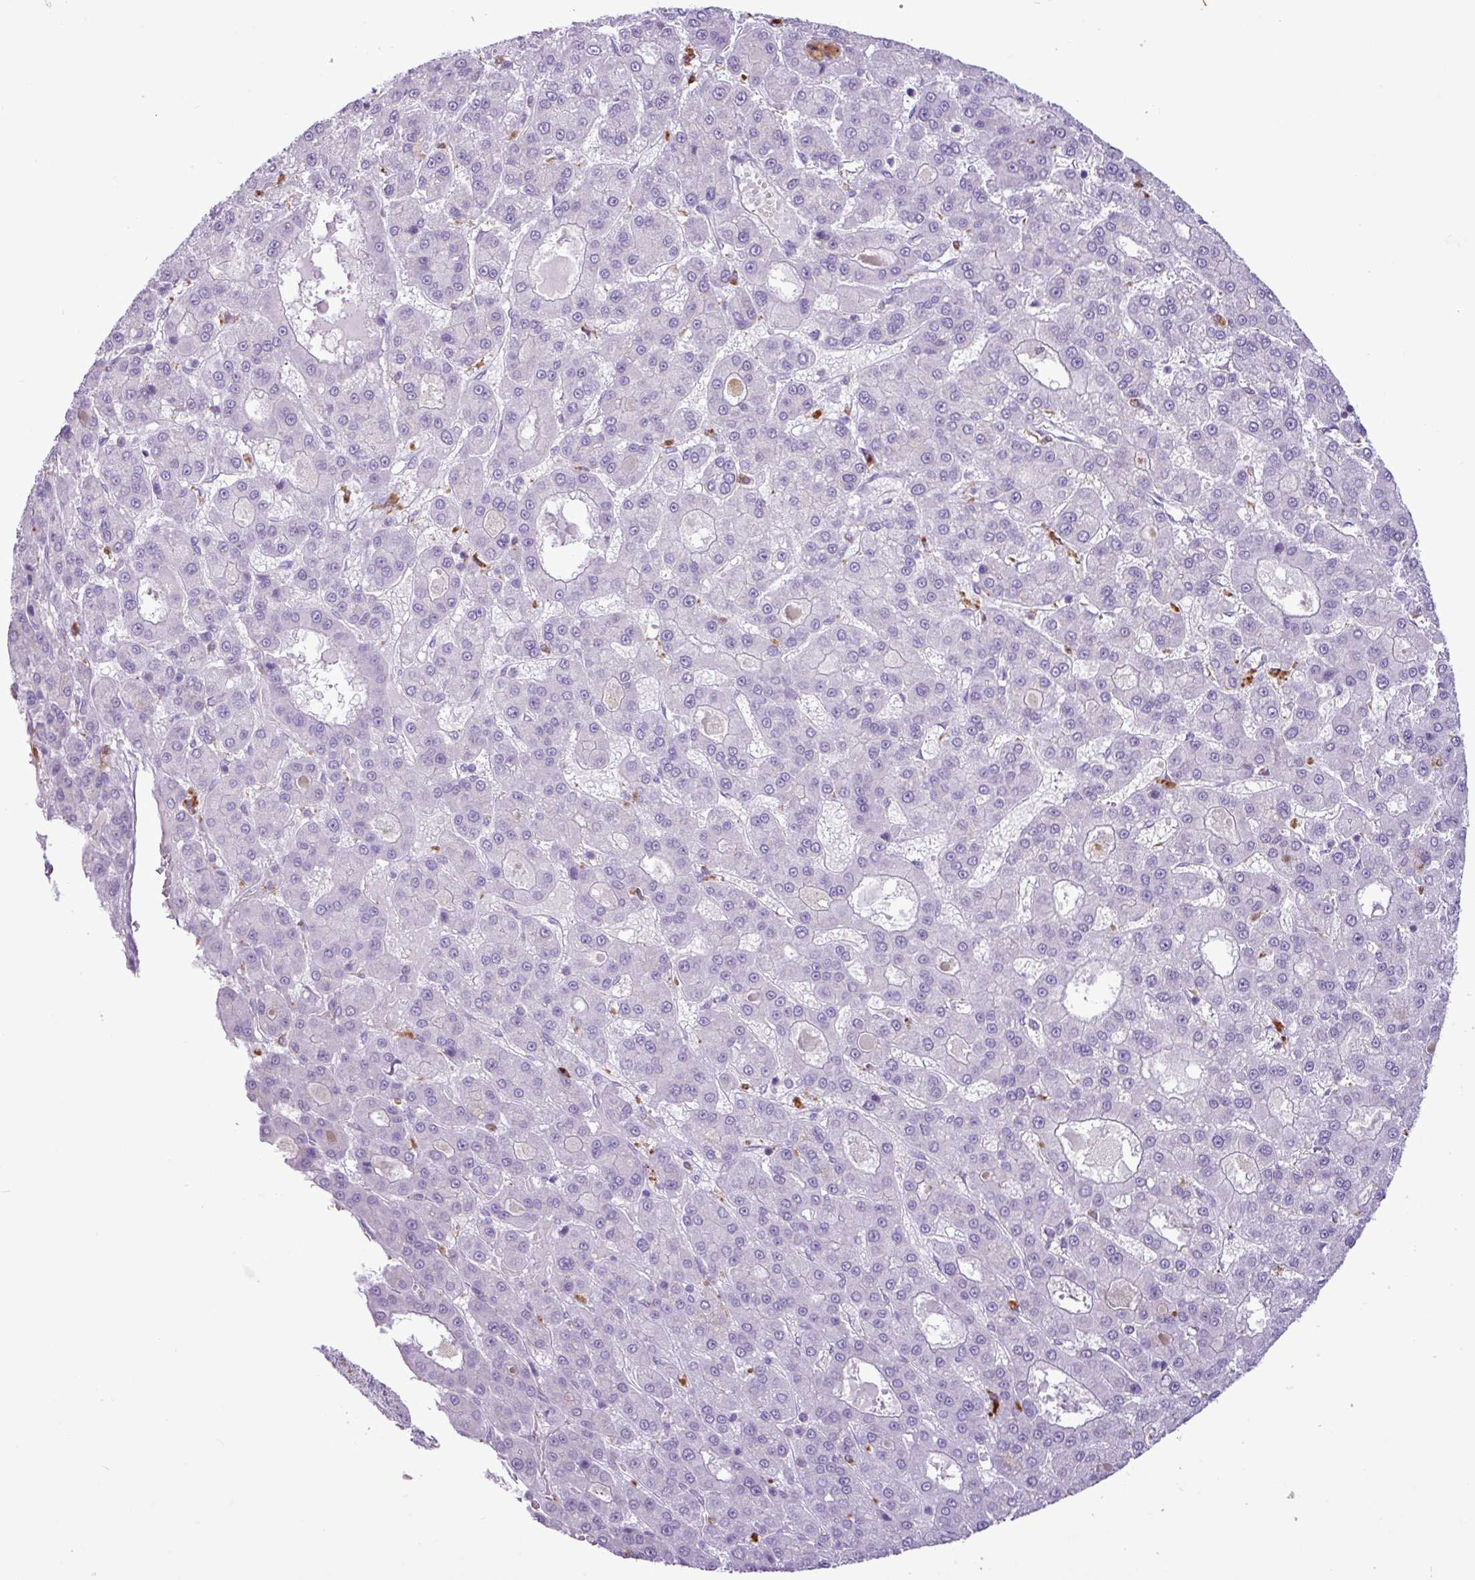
{"staining": {"intensity": "negative", "quantity": "none", "location": "none"}, "tissue": "liver cancer", "cell_type": "Tumor cells", "image_type": "cancer", "snomed": [{"axis": "morphology", "description": "Carcinoma, Hepatocellular, NOS"}, {"axis": "topography", "description": "Liver"}], "caption": "This is an immunohistochemistry (IHC) image of human liver cancer (hepatocellular carcinoma). There is no expression in tumor cells.", "gene": "TMEM200C", "patient": {"sex": "male", "age": 70}}